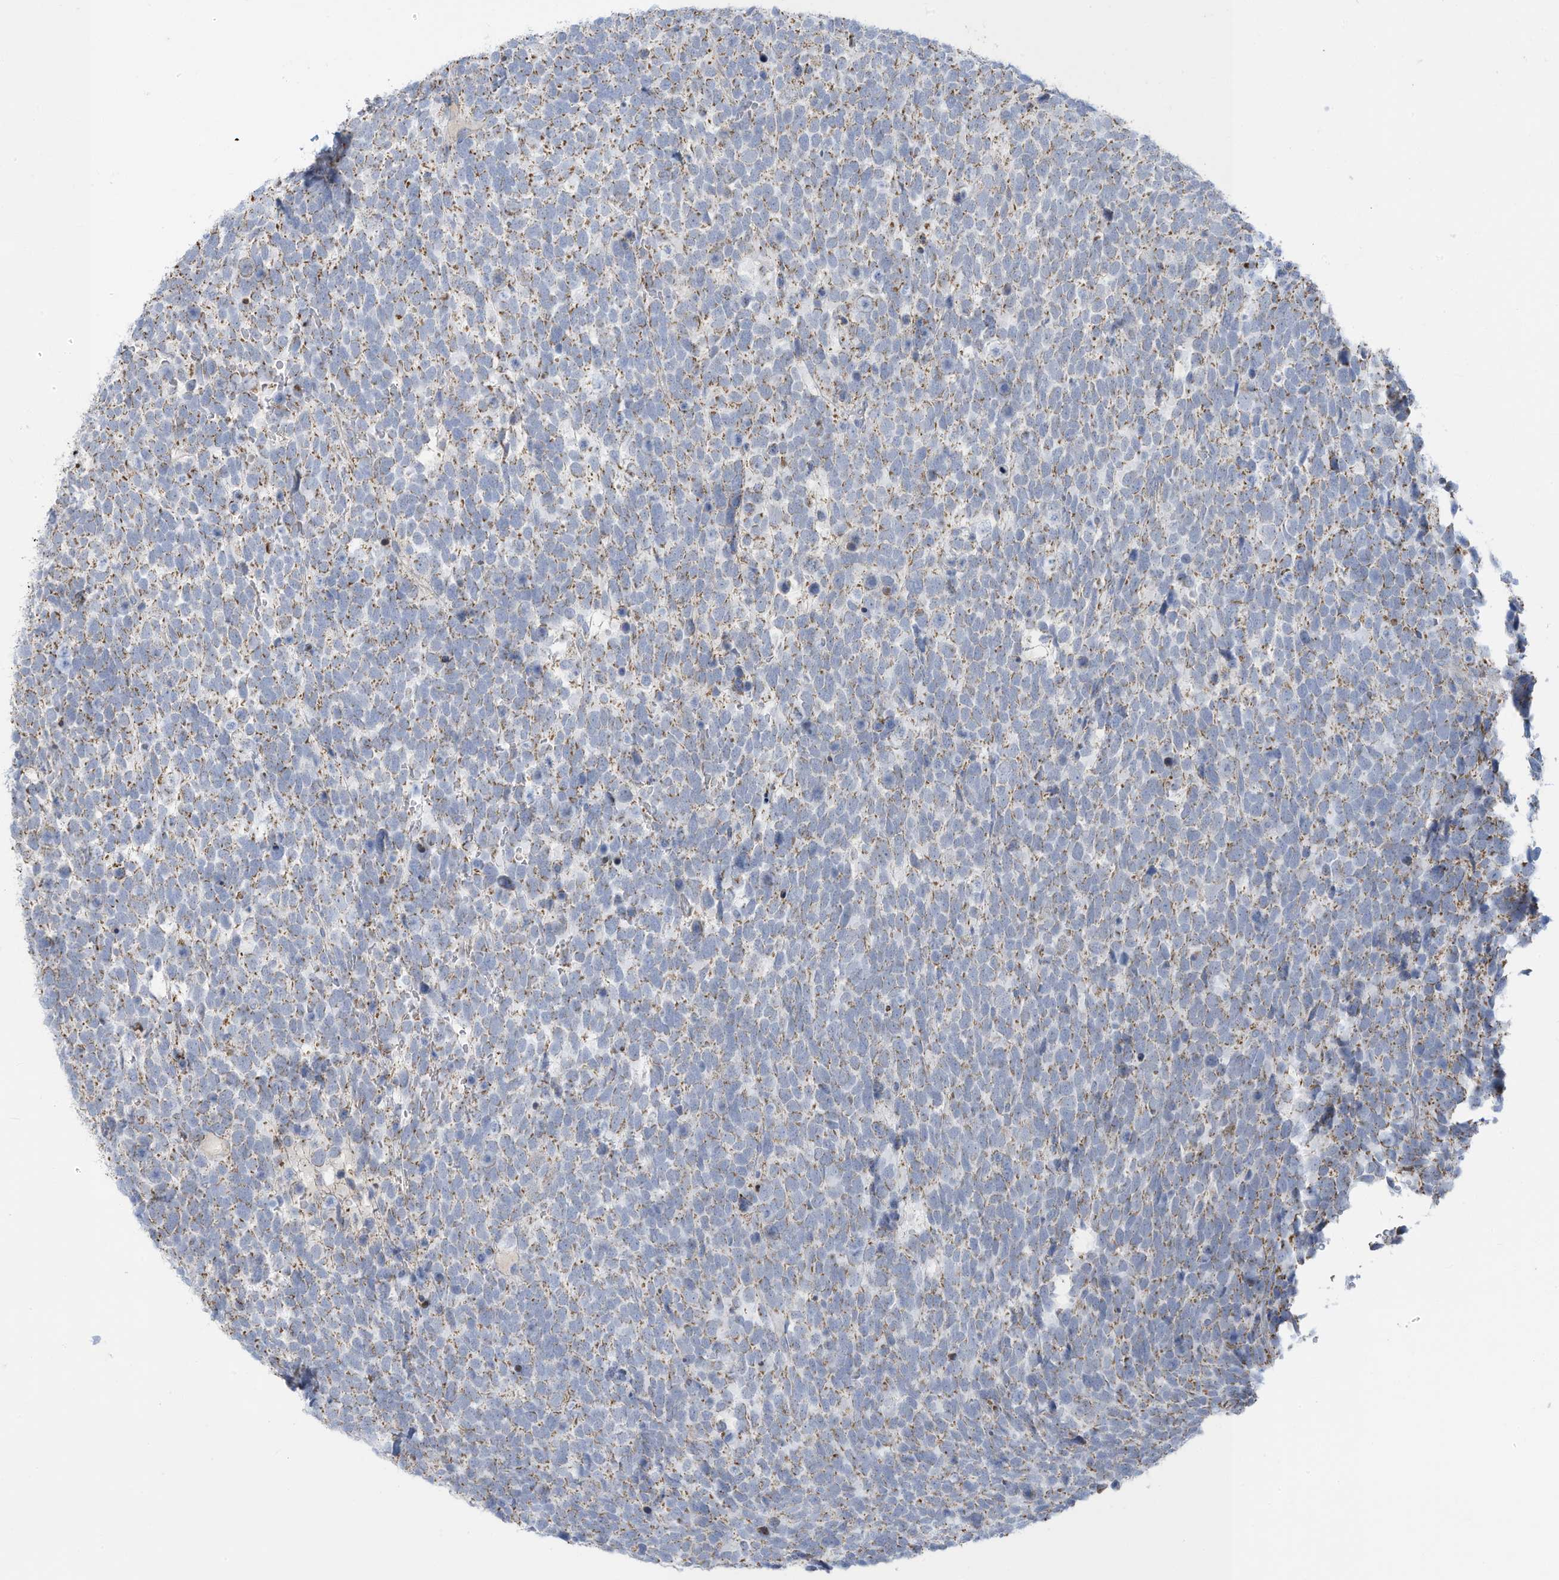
{"staining": {"intensity": "moderate", "quantity": "25%-75%", "location": "cytoplasmic/membranous"}, "tissue": "urothelial cancer", "cell_type": "Tumor cells", "image_type": "cancer", "snomed": [{"axis": "morphology", "description": "Urothelial carcinoma, High grade"}, {"axis": "topography", "description": "Urinary bladder"}], "caption": "Urothelial carcinoma (high-grade) stained with a protein marker displays moderate staining in tumor cells.", "gene": "NLN", "patient": {"sex": "female", "age": 82}}